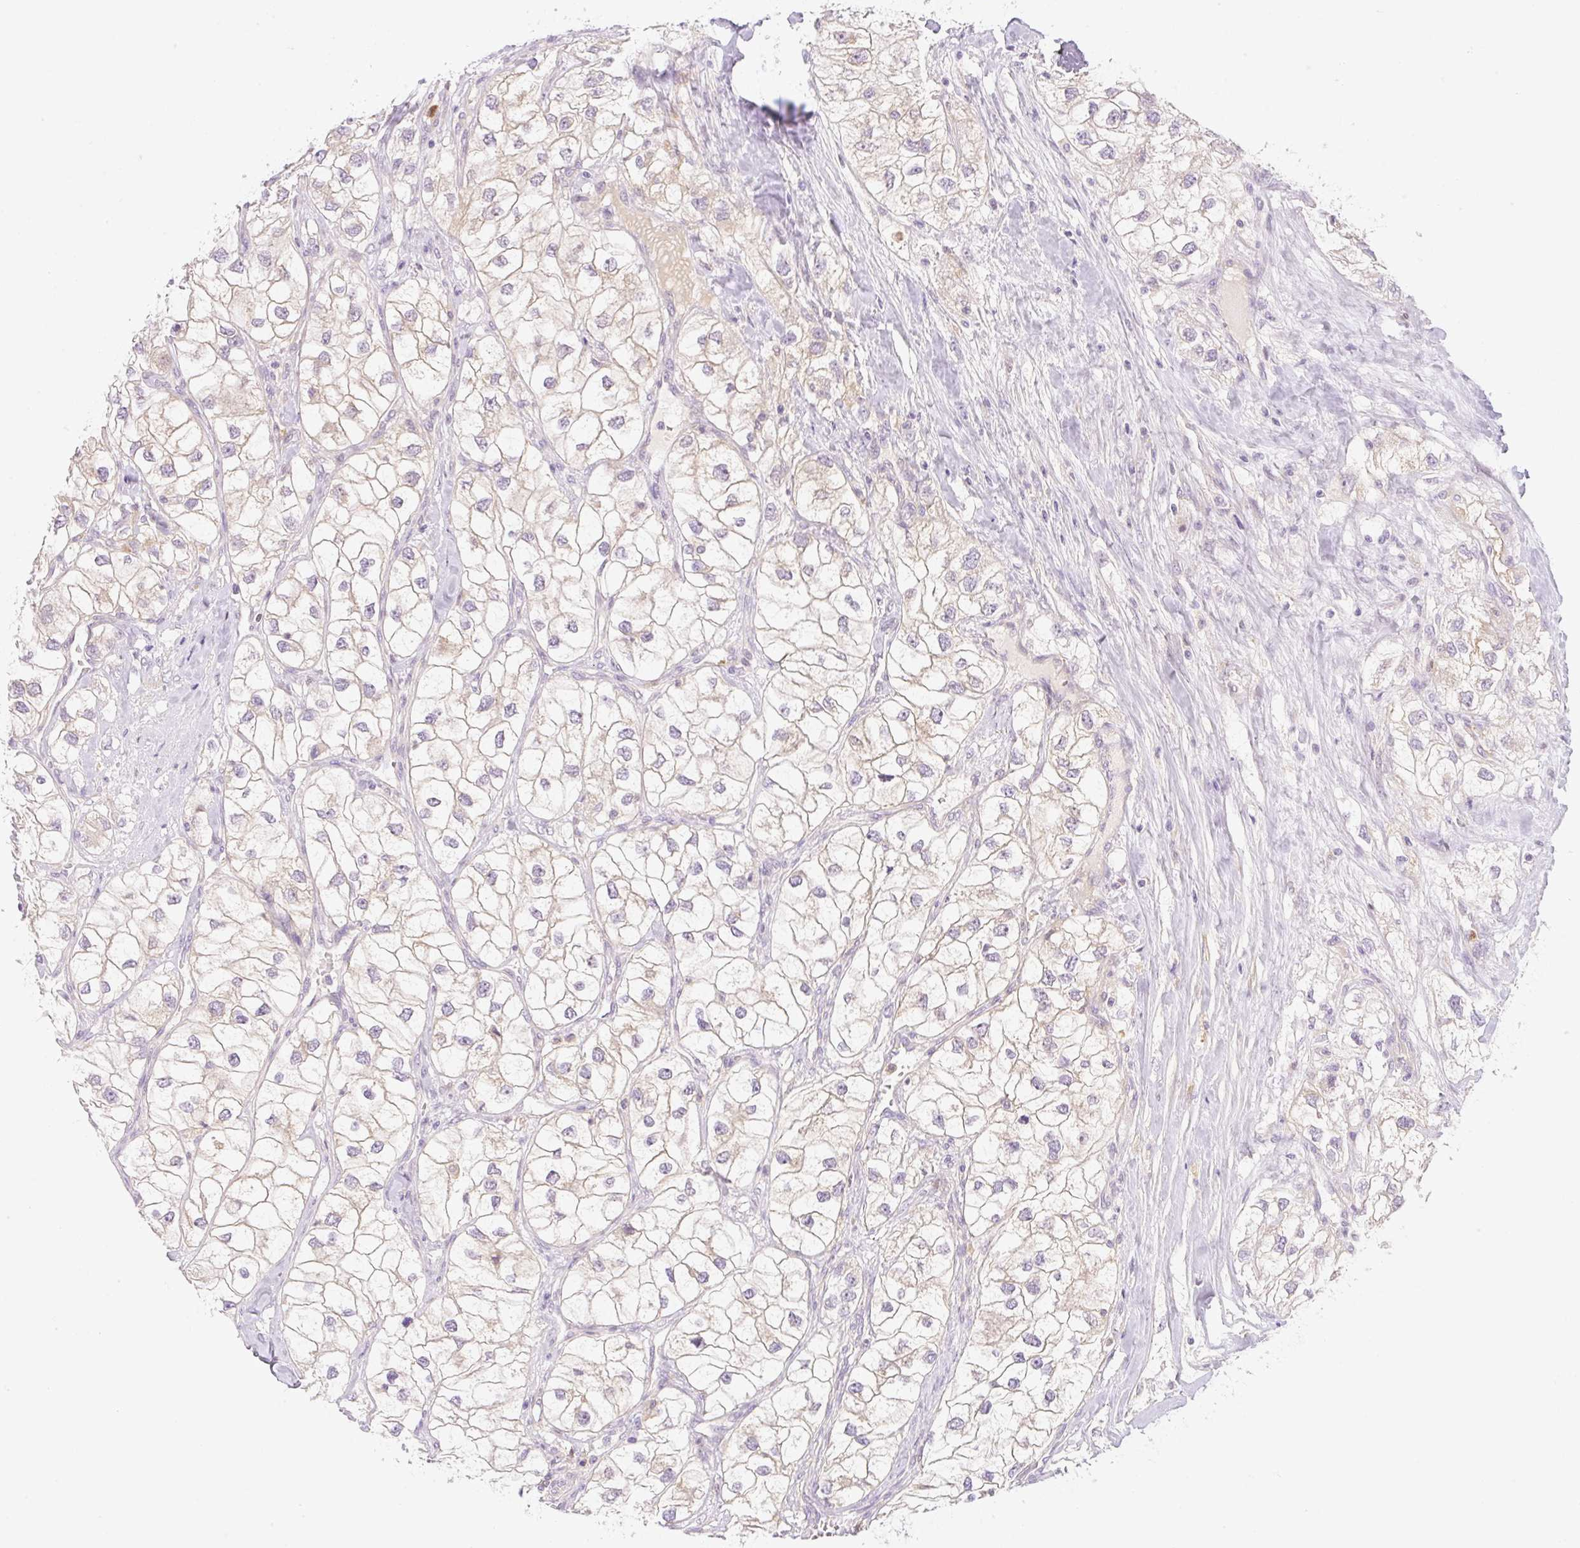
{"staining": {"intensity": "weak", "quantity": "<25%", "location": "cytoplasmic/membranous"}, "tissue": "renal cancer", "cell_type": "Tumor cells", "image_type": "cancer", "snomed": [{"axis": "morphology", "description": "Adenocarcinoma, NOS"}, {"axis": "topography", "description": "Kidney"}], "caption": "This image is of adenocarcinoma (renal) stained with immunohistochemistry to label a protein in brown with the nuclei are counter-stained blue. There is no staining in tumor cells.", "gene": "OMA1", "patient": {"sex": "male", "age": 59}}